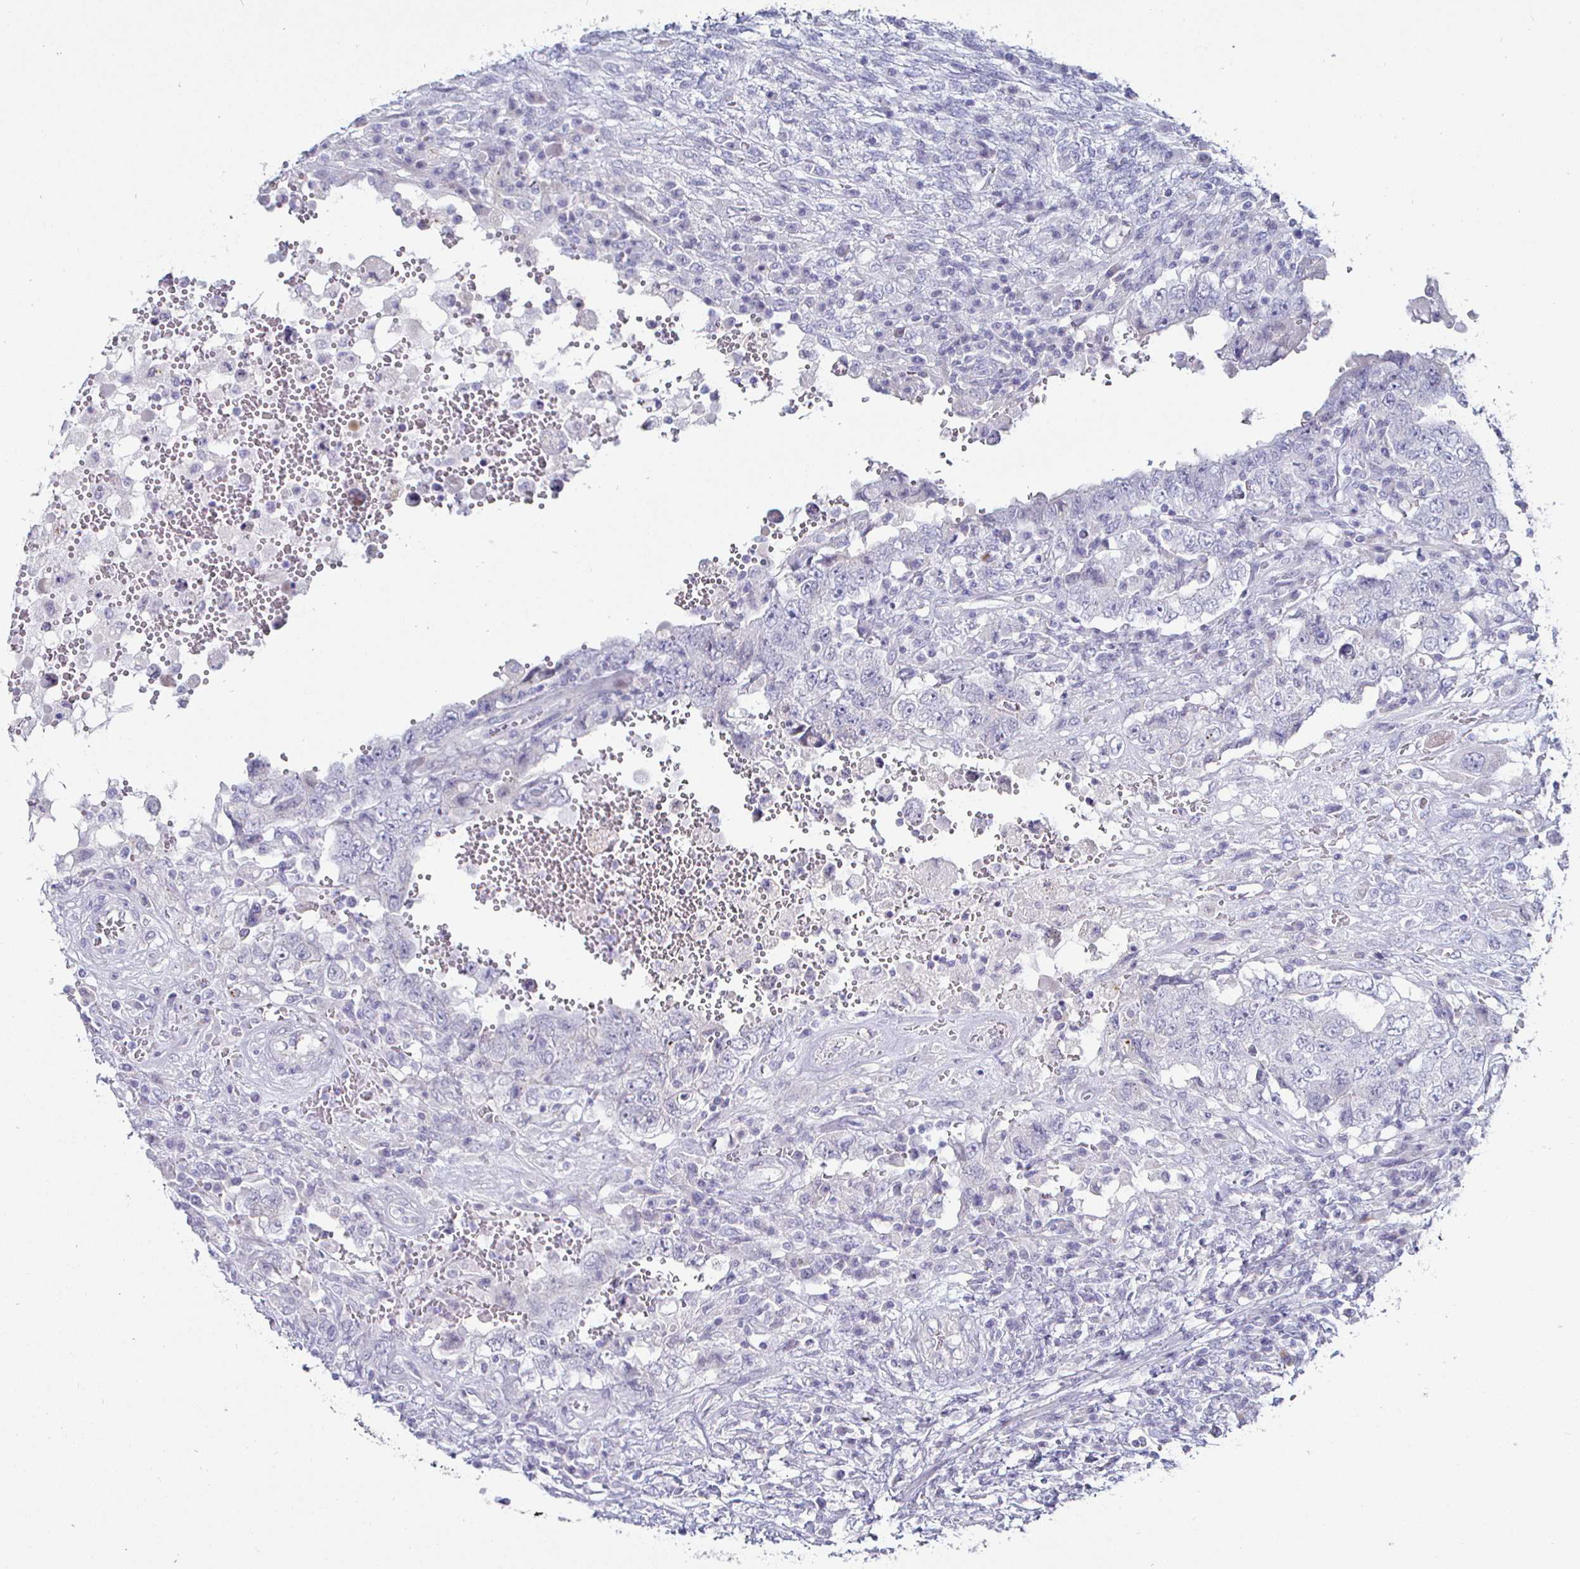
{"staining": {"intensity": "negative", "quantity": "none", "location": "none"}, "tissue": "testis cancer", "cell_type": "Tumor cells", "image_type": "cancer", "snomed": [{"axis": "morphology", "description": "Carcinoma, Embryonal, NOS"}, {"axis": "topography", "description": "Testis"}], "caption": "Micrograph shows no protein expression in tumor cells of testis cancer (embryonal carcinoma) tissue. (Brightfield microscopy of DAB (3,3'-diaminobenzidine) immunohistochemistry (IHC) at high magnification).", "gene": "DMRTB1", "patient": {"sex": "male", "age": 26}}